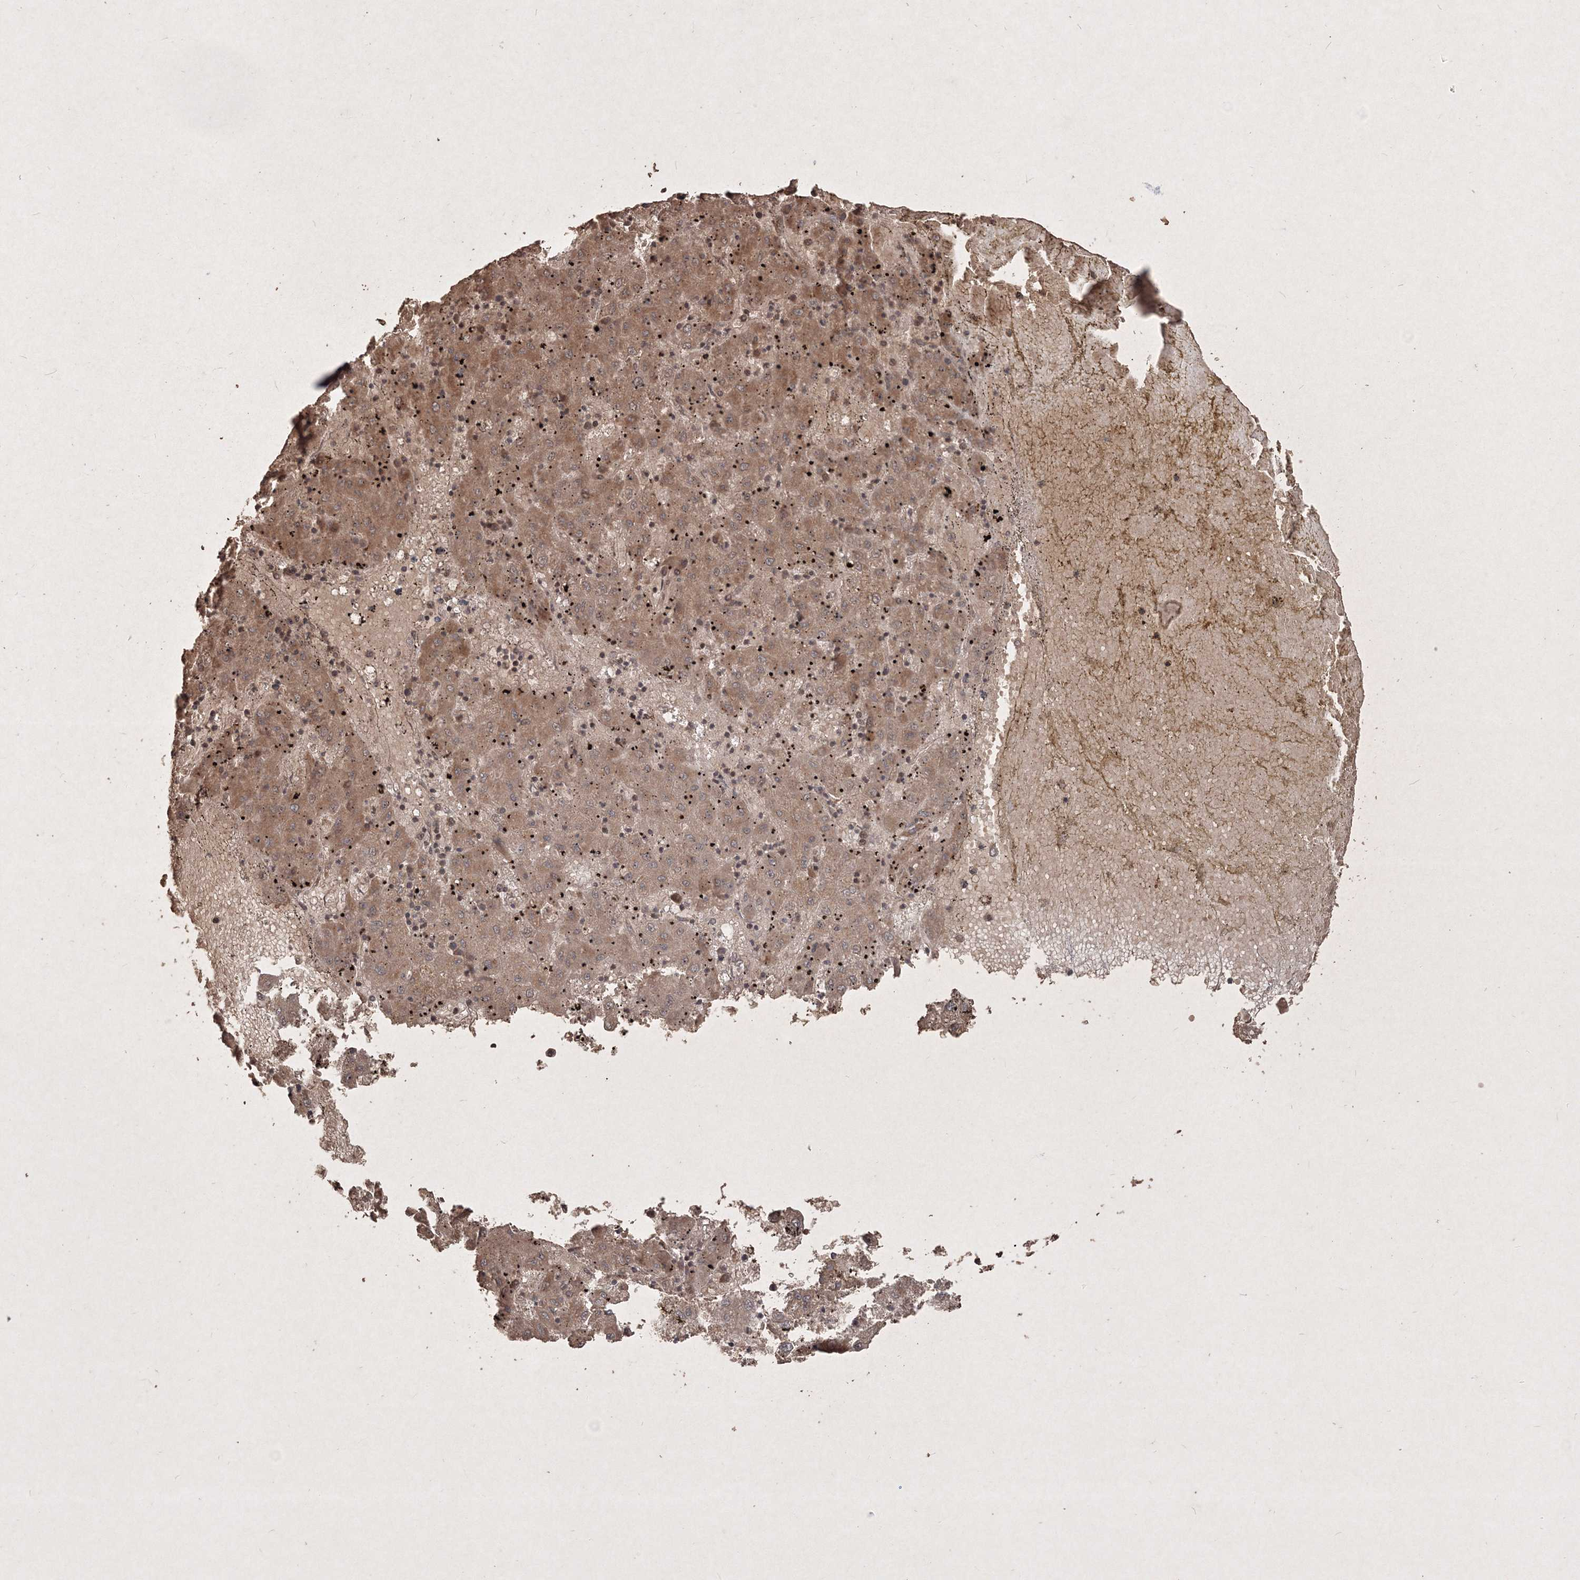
{"staining": {"intensity": "moderate", "quantity": ">75%", "location": "cytoplasmic/membranous"}, "tissue": "liver cancer", "cell_type": "Tumor cells", "image_type": "cancer", "snomed": [{"axis": "morphology", "description": "Carcinoma, Hepatocellular, NOS"}, {"axis": "topography", "description": "Liver"}], "caption": "Immunohistochemical staining of liver cancer reveals medium levels of moderate cytoplasmic/membranous staining in about >75% of tumor cells. The staining is performed using DAB (3,3'-diaminobenzidine) brown chromogen to label protein expression. The nuclei are counter-stained blue using hematoxylin.", "gene": "PELI3", "patient": {"sex": "male", "age": 72}}